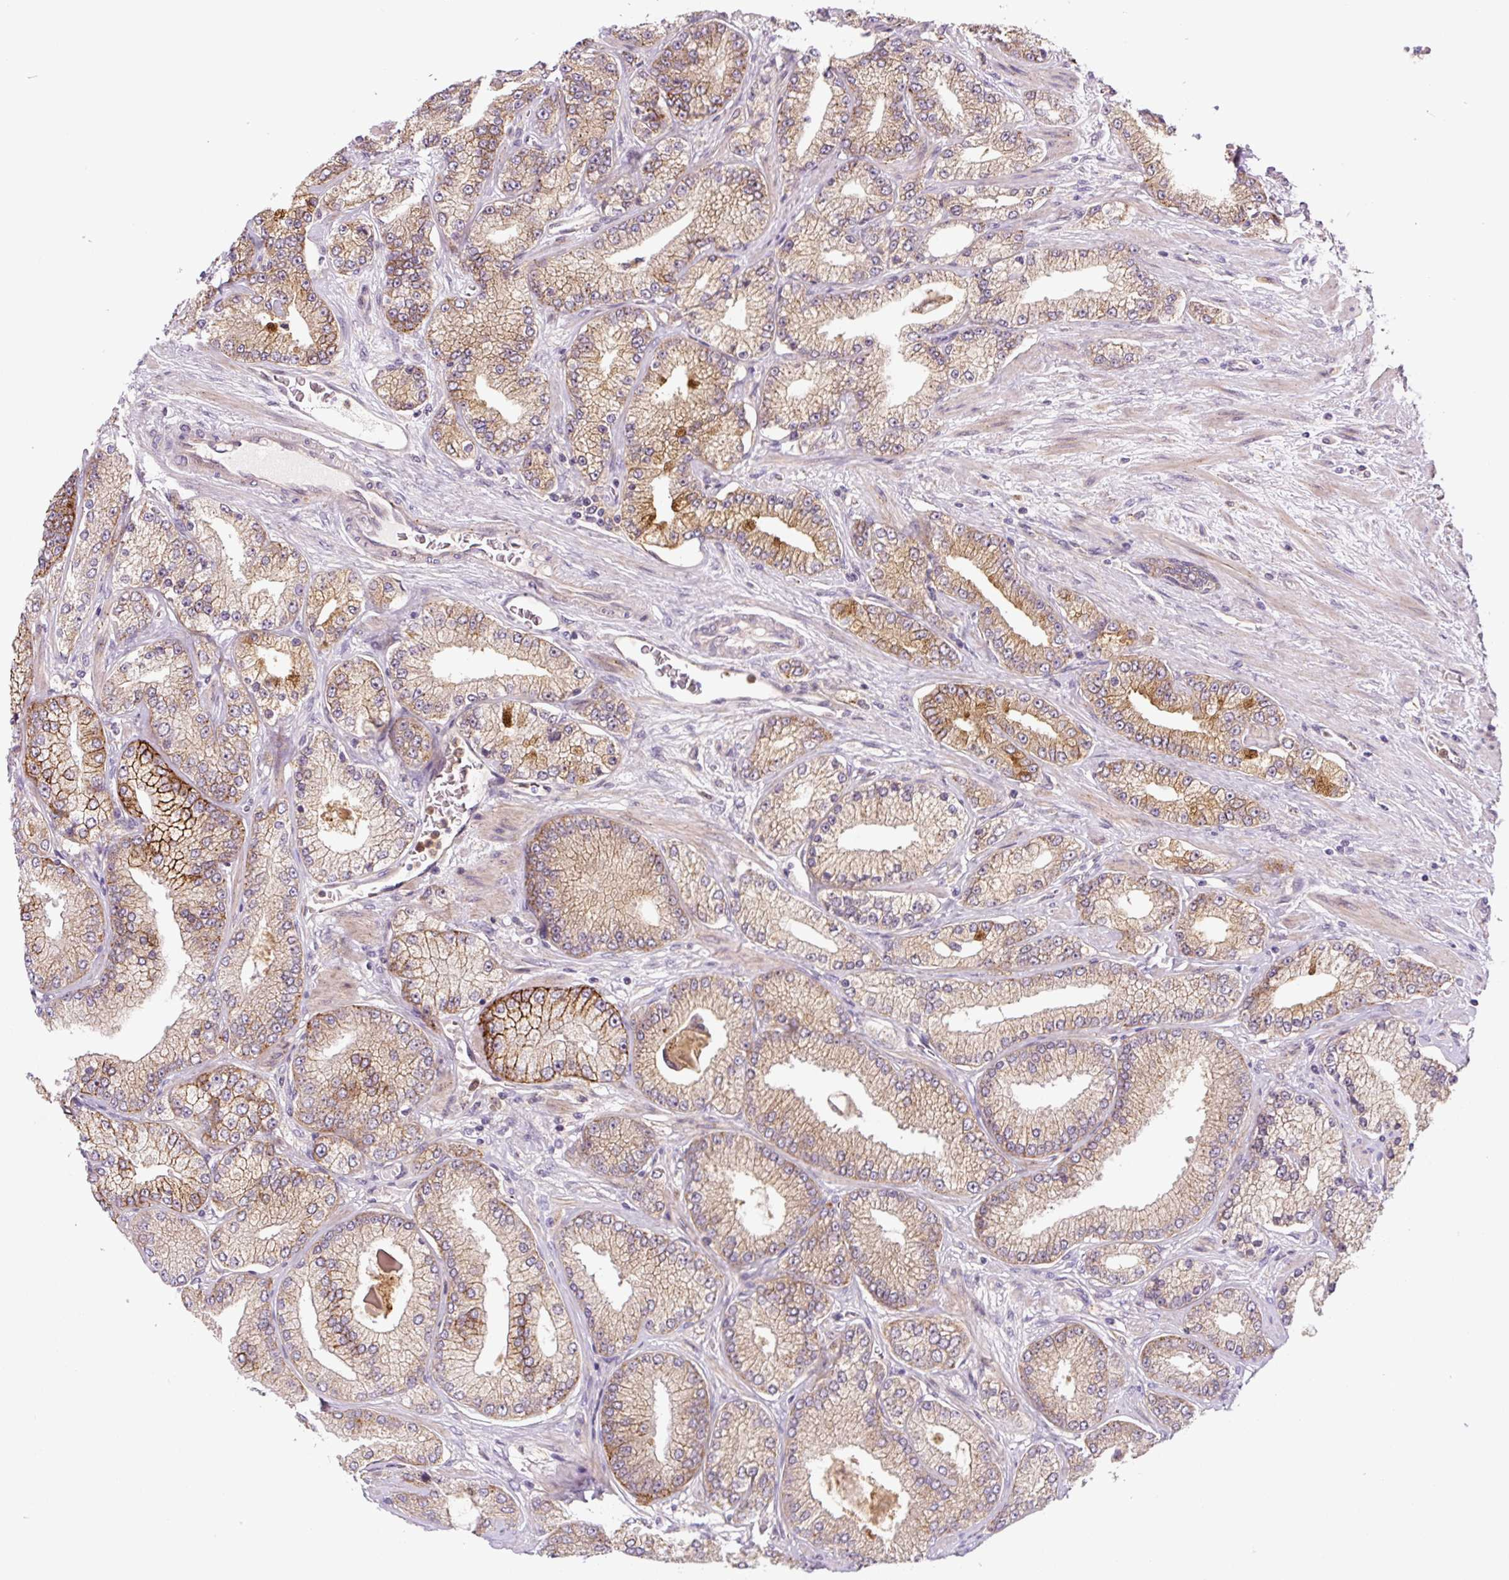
{"staining": {"intensity": "moderate", "quantity": "25%-75%", "location": "cytoplasmic/membranous"}, "tissue": "prostate cancer", "cell_type": "Tumor cells", "image_type": "cancer", "snomed": [{"axis": "morphology", "description": "Adenocarcinoma, High grade"}, {"axis": "topography", "description": "Prostate"}], "caption": "About 25%-75% of tumor cells in human prostate cancer exhibit moderate cytoplasmic/membranous protein positivity as visualized by brown immunohistochemical staining.", "gene": "ZSWIM7", "patient": {"sex": "male", "age": 68}}